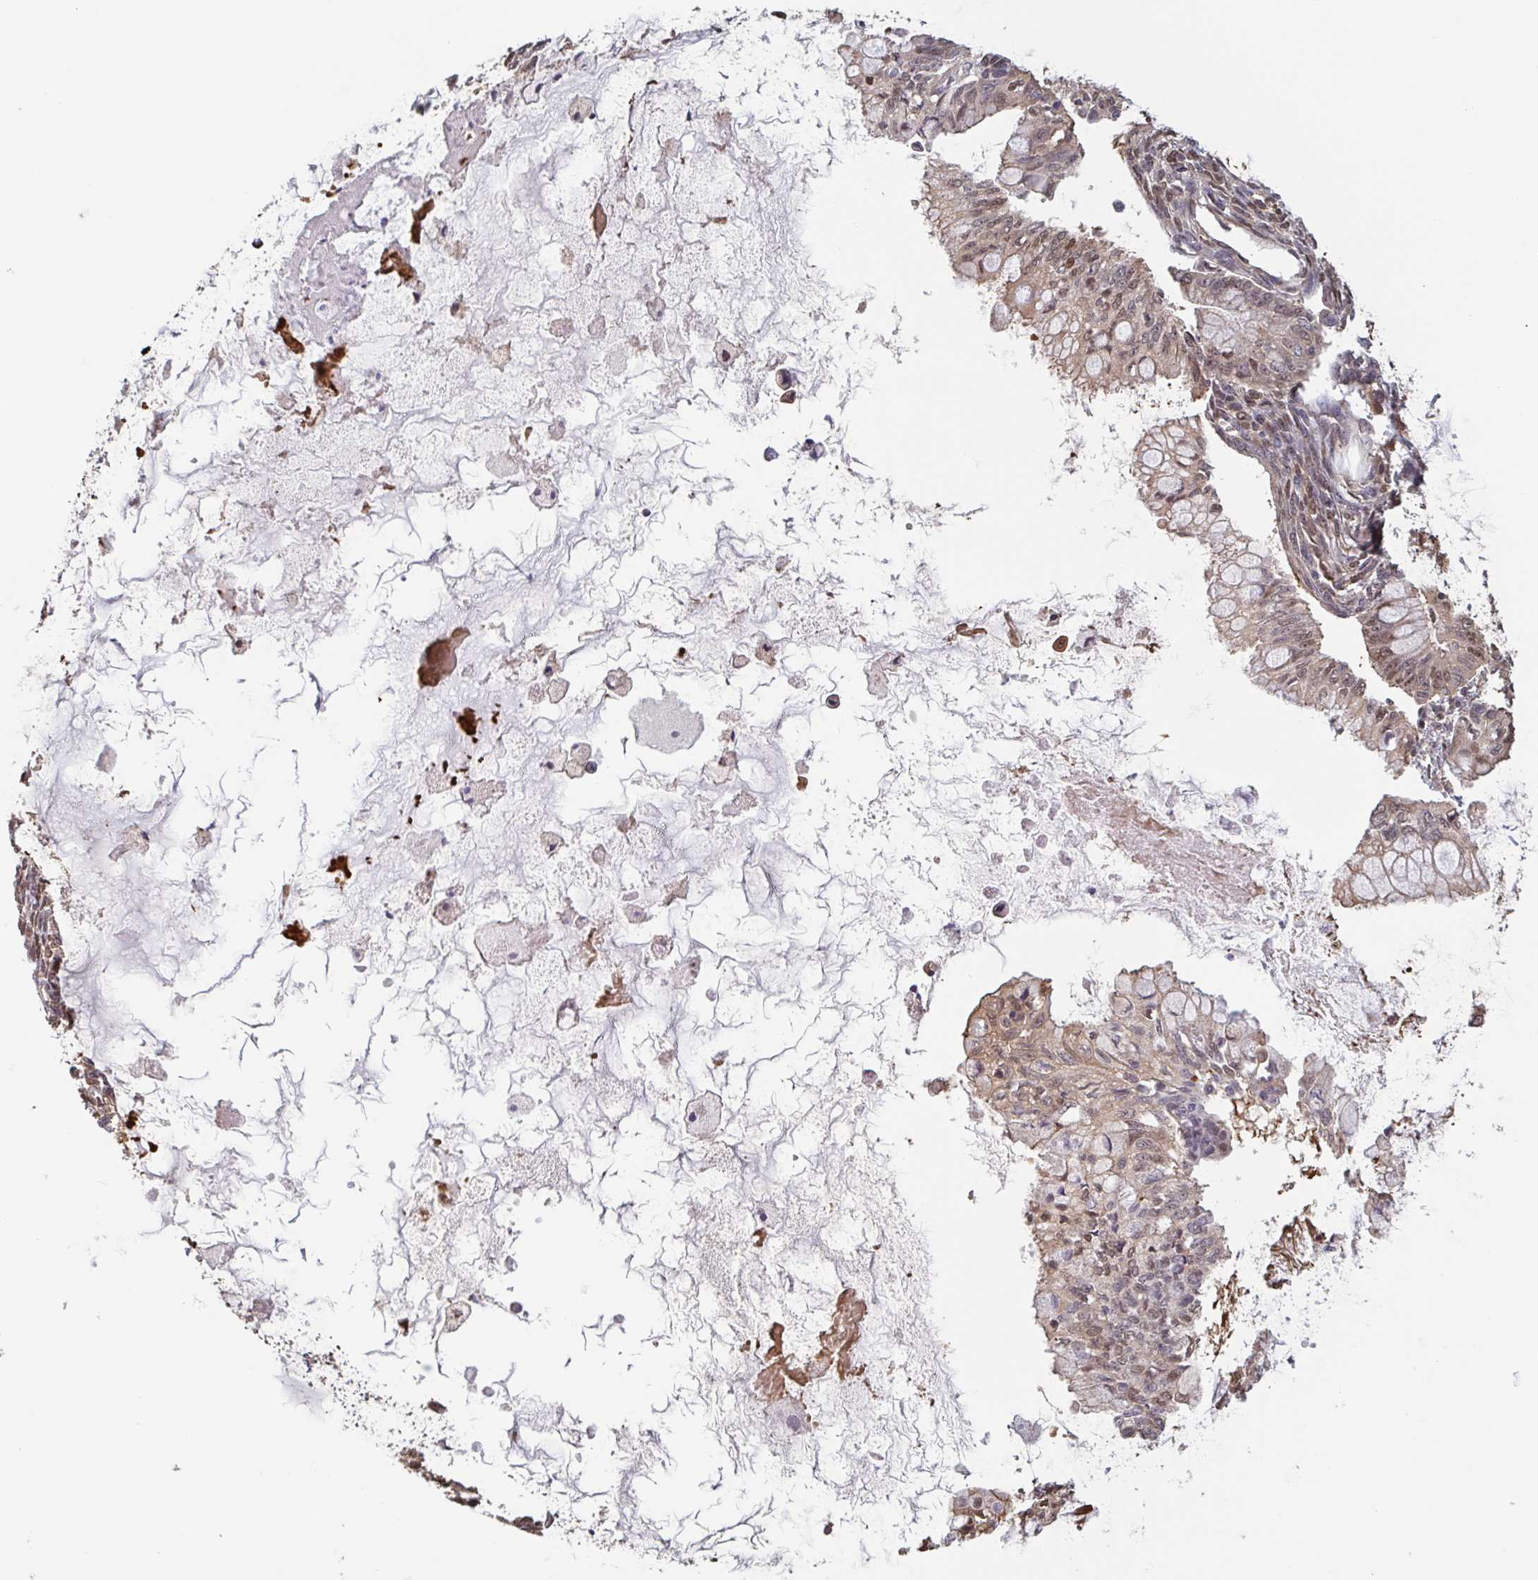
{"staining": {"intensity": "weak", "quantity": ">75%", "location": "cytoplasmic/membranous,nuclear"}, "tissue": "ovarian cancer", "cell_type": "Tumor cells", "image_type": "cancer", "snomed": [{"axis": "morphology", "description": "Cystadenocarcinoma, mucinous, NOS"}, {"axis": "topography", "description": "Ovary"}], "caption": "Mucinous cystadenocarcinoma (ovarian) stained with DAB (3,3'-diaminobenzidine) immunohistochemistry (IHC) demonstrates low levels of weak cytoplasmic/membranous and nuclear positivity in about >75% of tumor cells.", "gene": "OTOP2", "patient": {"sex": "female", "age": 34}}